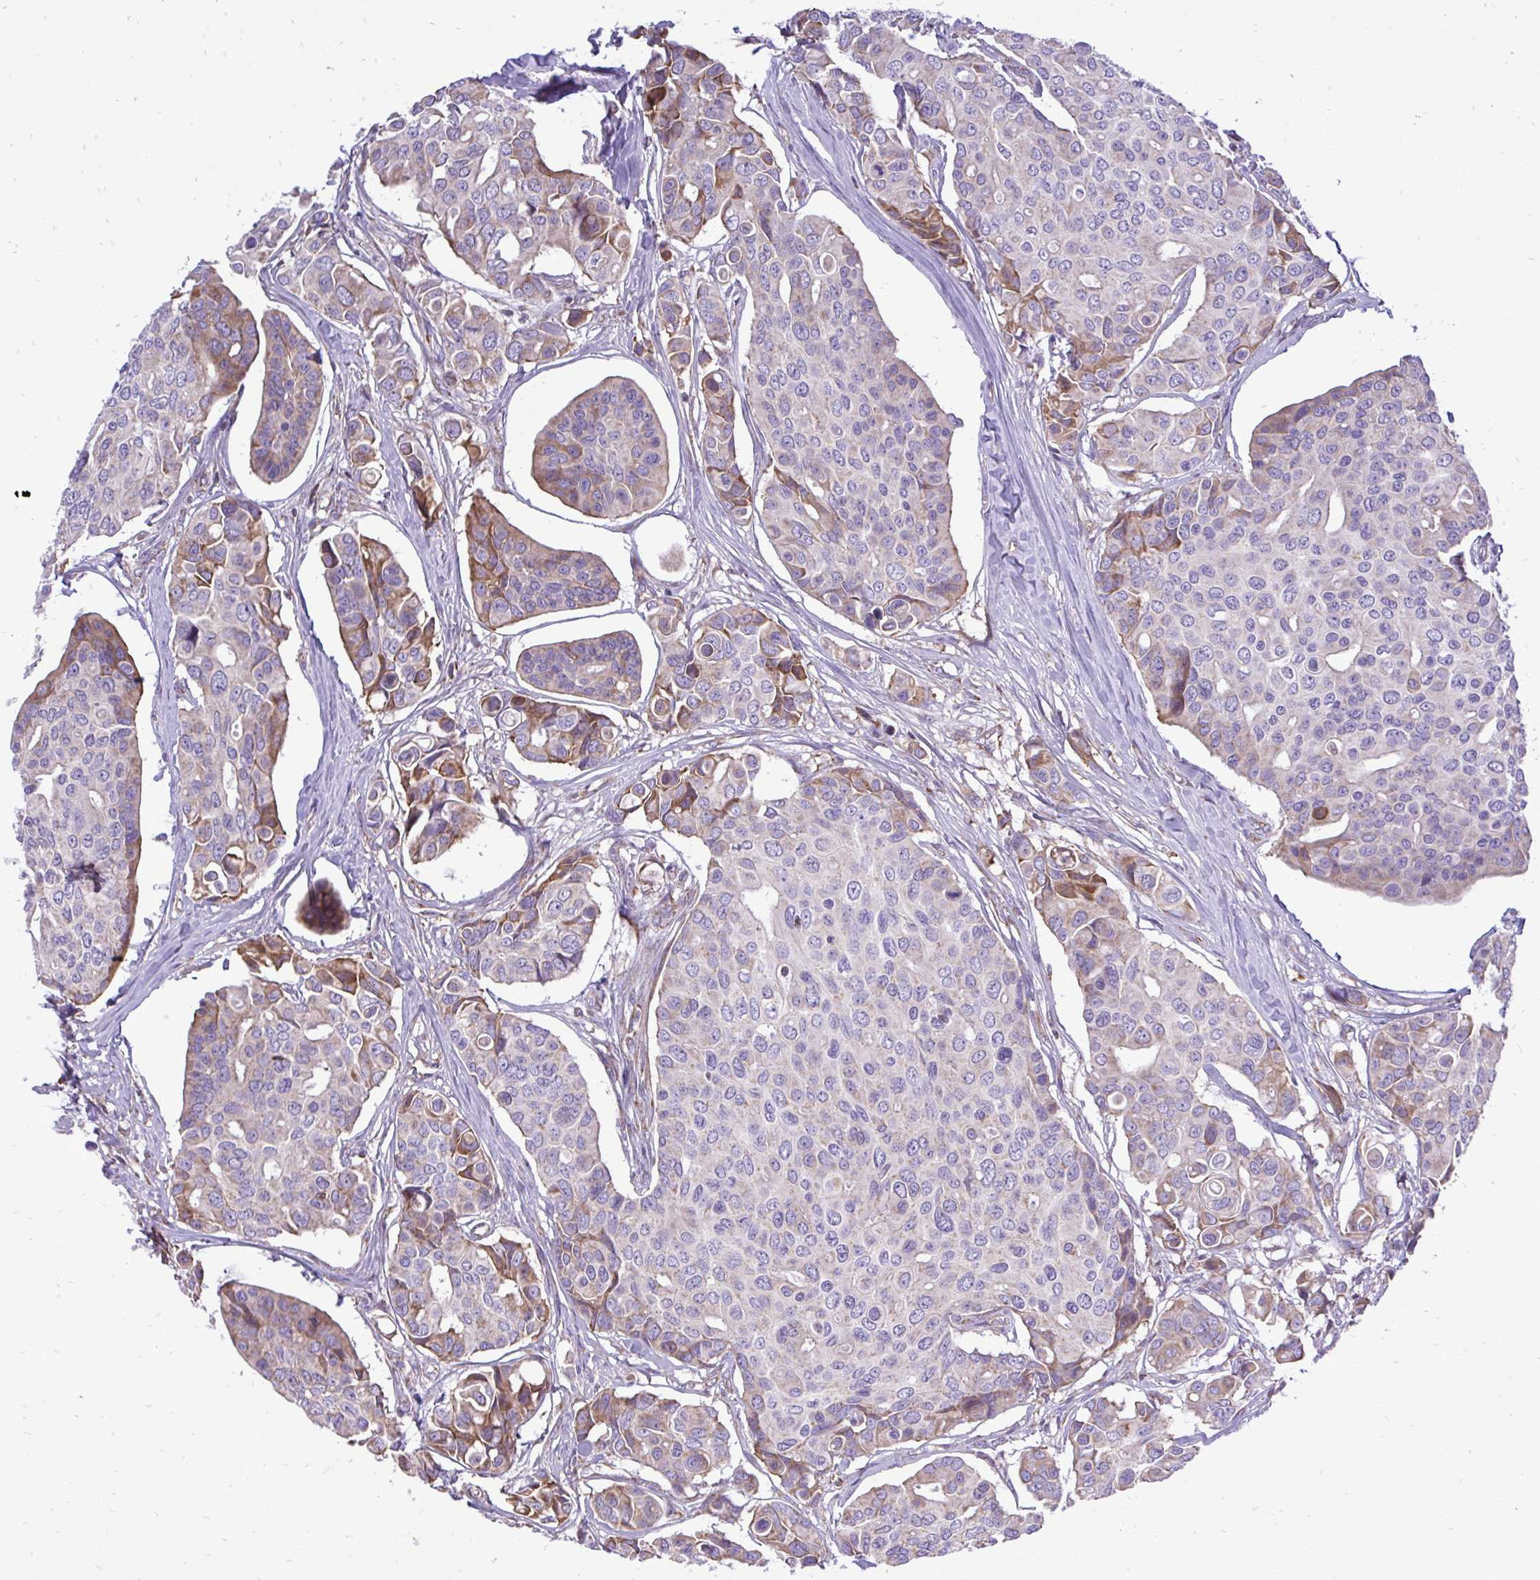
{"staining": {"intensity": "moderate", "quantity": "<25%", "location": "cytoplasmic/membranous"}, "tissue": "breast cancer", "cell_type": "Tumor cells", "image_type": "cancer", "snomed": [{"axis": "morphology", "description": "Normal tissue, NOS"}, {"axis": "morphology", "description": "Duct carcinoma"}, {"axis": "topography", "description": "Skin"}, {"axis": "topography", "description": "Breast"}], "caption": "The photomicrograph shows a brown stain indicating the presence of a protein in the cytoplasmic/membranous of tumor cells in breast infiltrating ductal carcinoma.", "gene": "ATP13A2", "patient": {"sex": "female", "age": 54}}